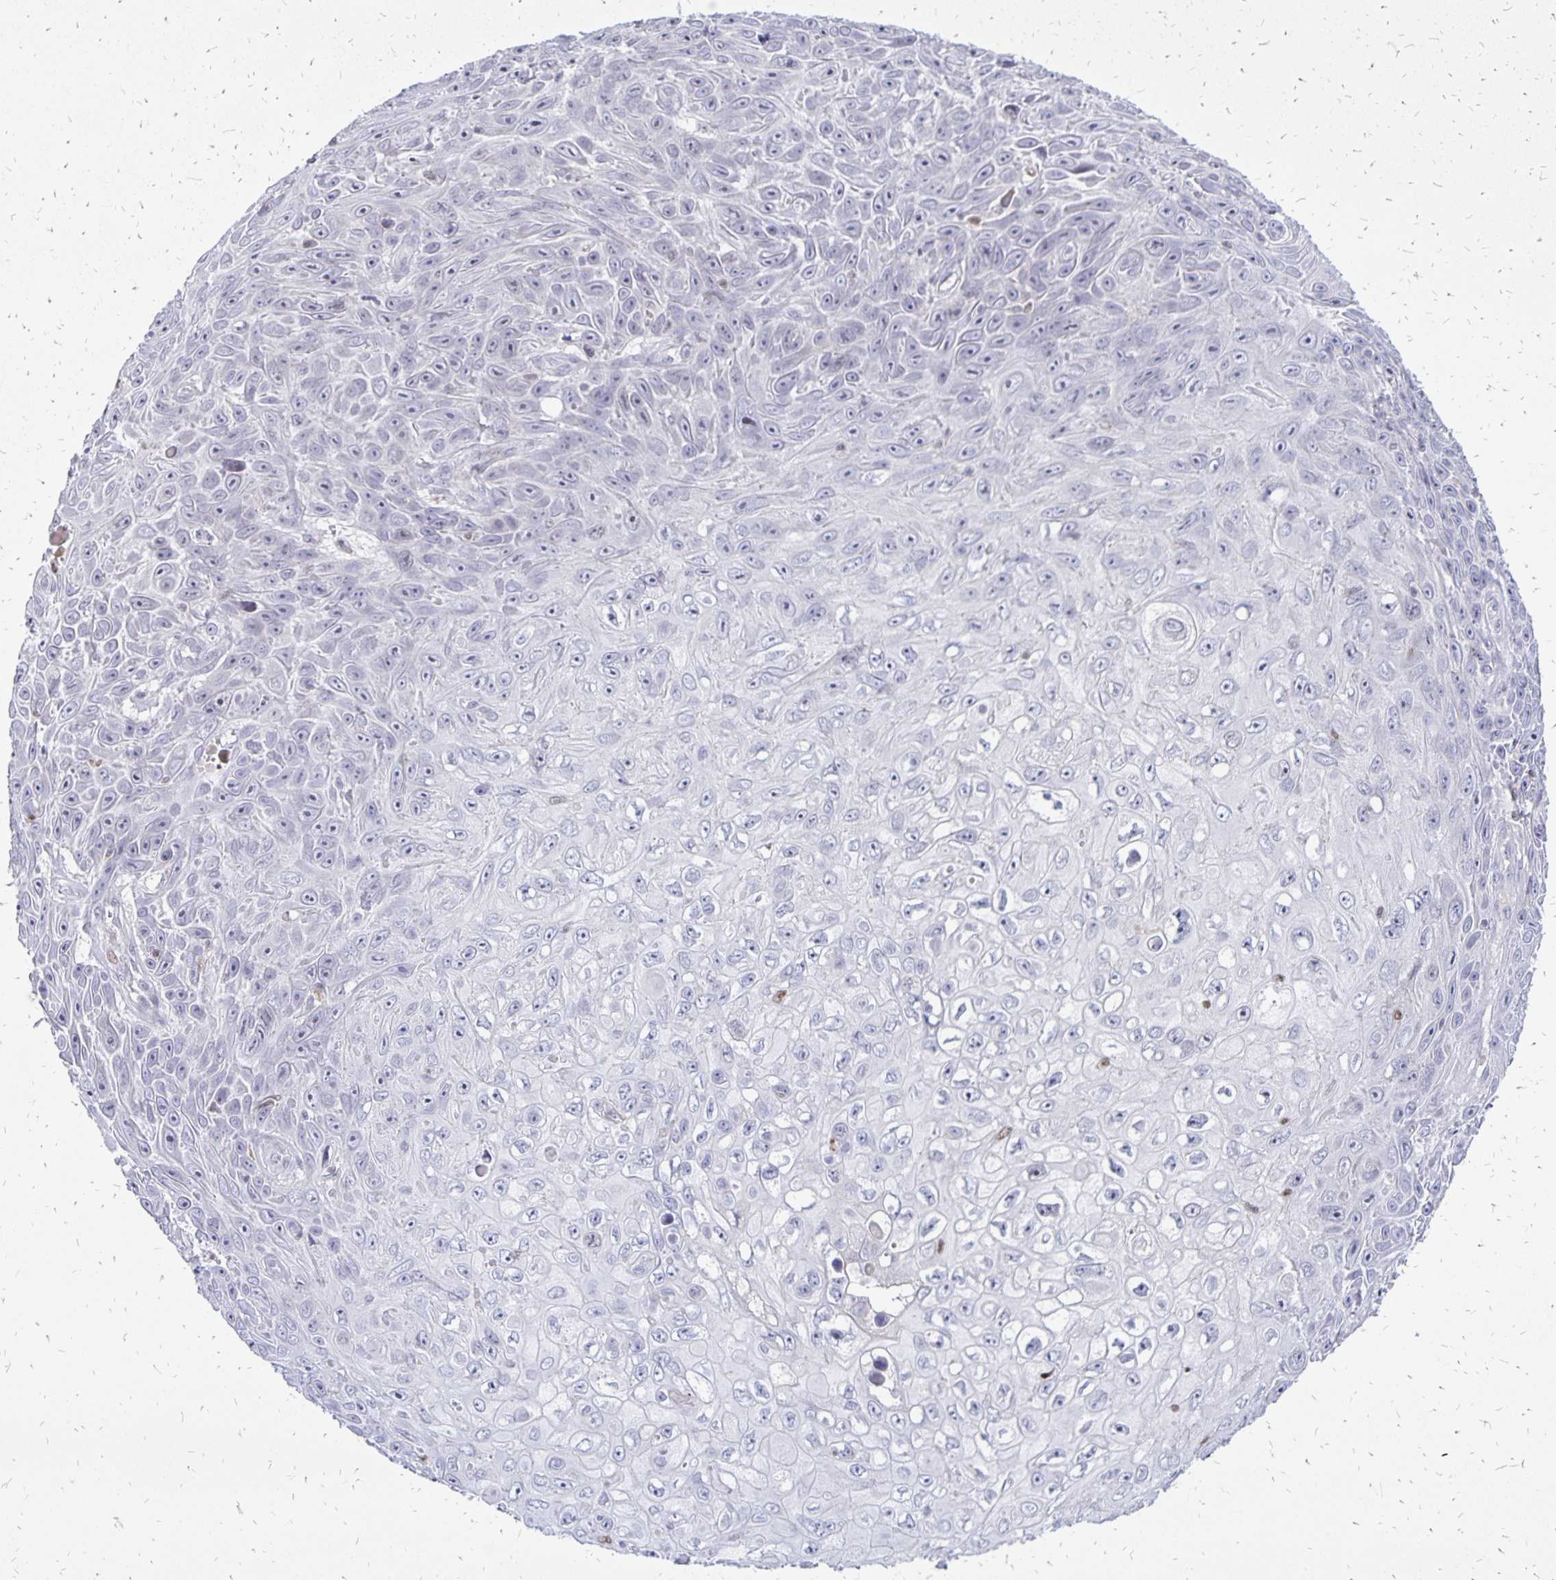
{"staining": {"intensity": "negative", "quantity": "none", "location": "none"}, "tissue": "skin cancer", "cell_type": "Tumor cells", "image_type": "cancer", "snomed": [{"axis": "morphology", "description": "Squamous cell carcinoma, NOS"}, {"axis": "topography", "description": "Skin"}], "caption": "Photomicrograph shows no protein staining in tumor cells of skin cancer (squamous cell carcinoma) tissue.", "gene": "DCK", "patient": {"sex": "male", "age": 82}}